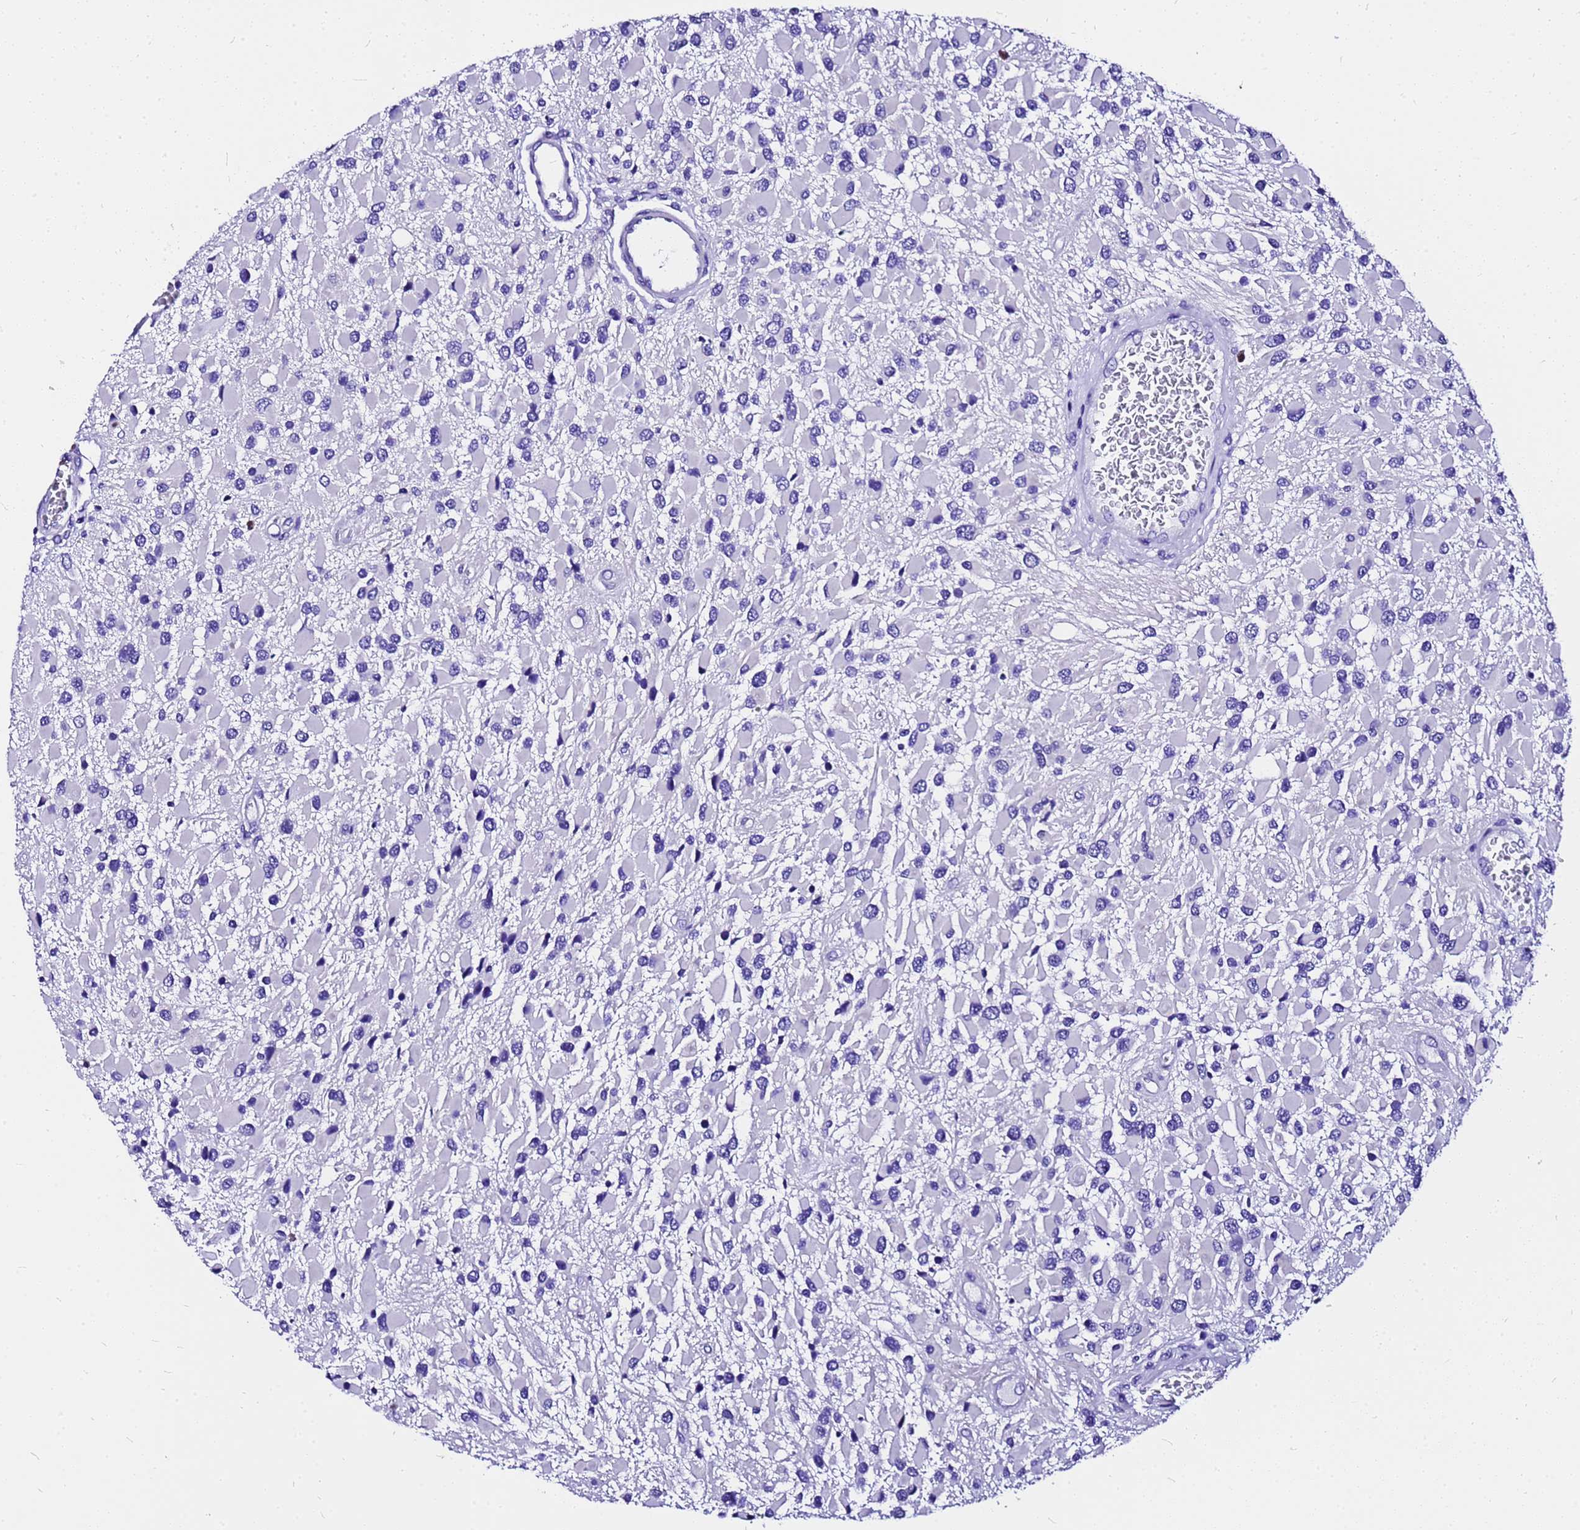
{"staining": {"intensity": "negative", "quantity": "none", "location": "none"}, "tissue": "glioma", "cell_type": "Tumor cells", "image_type": "cancer", "snomed": [{"axis": "morphology", "description": "Glioma, malignant, High grade"}, {"axis": "topography", "description": "Brain"}], "caption": "This is an immunohistochemistry (IHC) micrograph of glioma. There is no expression in tumor cells.", "gene": "HERC4", "patient": {"sex": "male", "age": 53}}